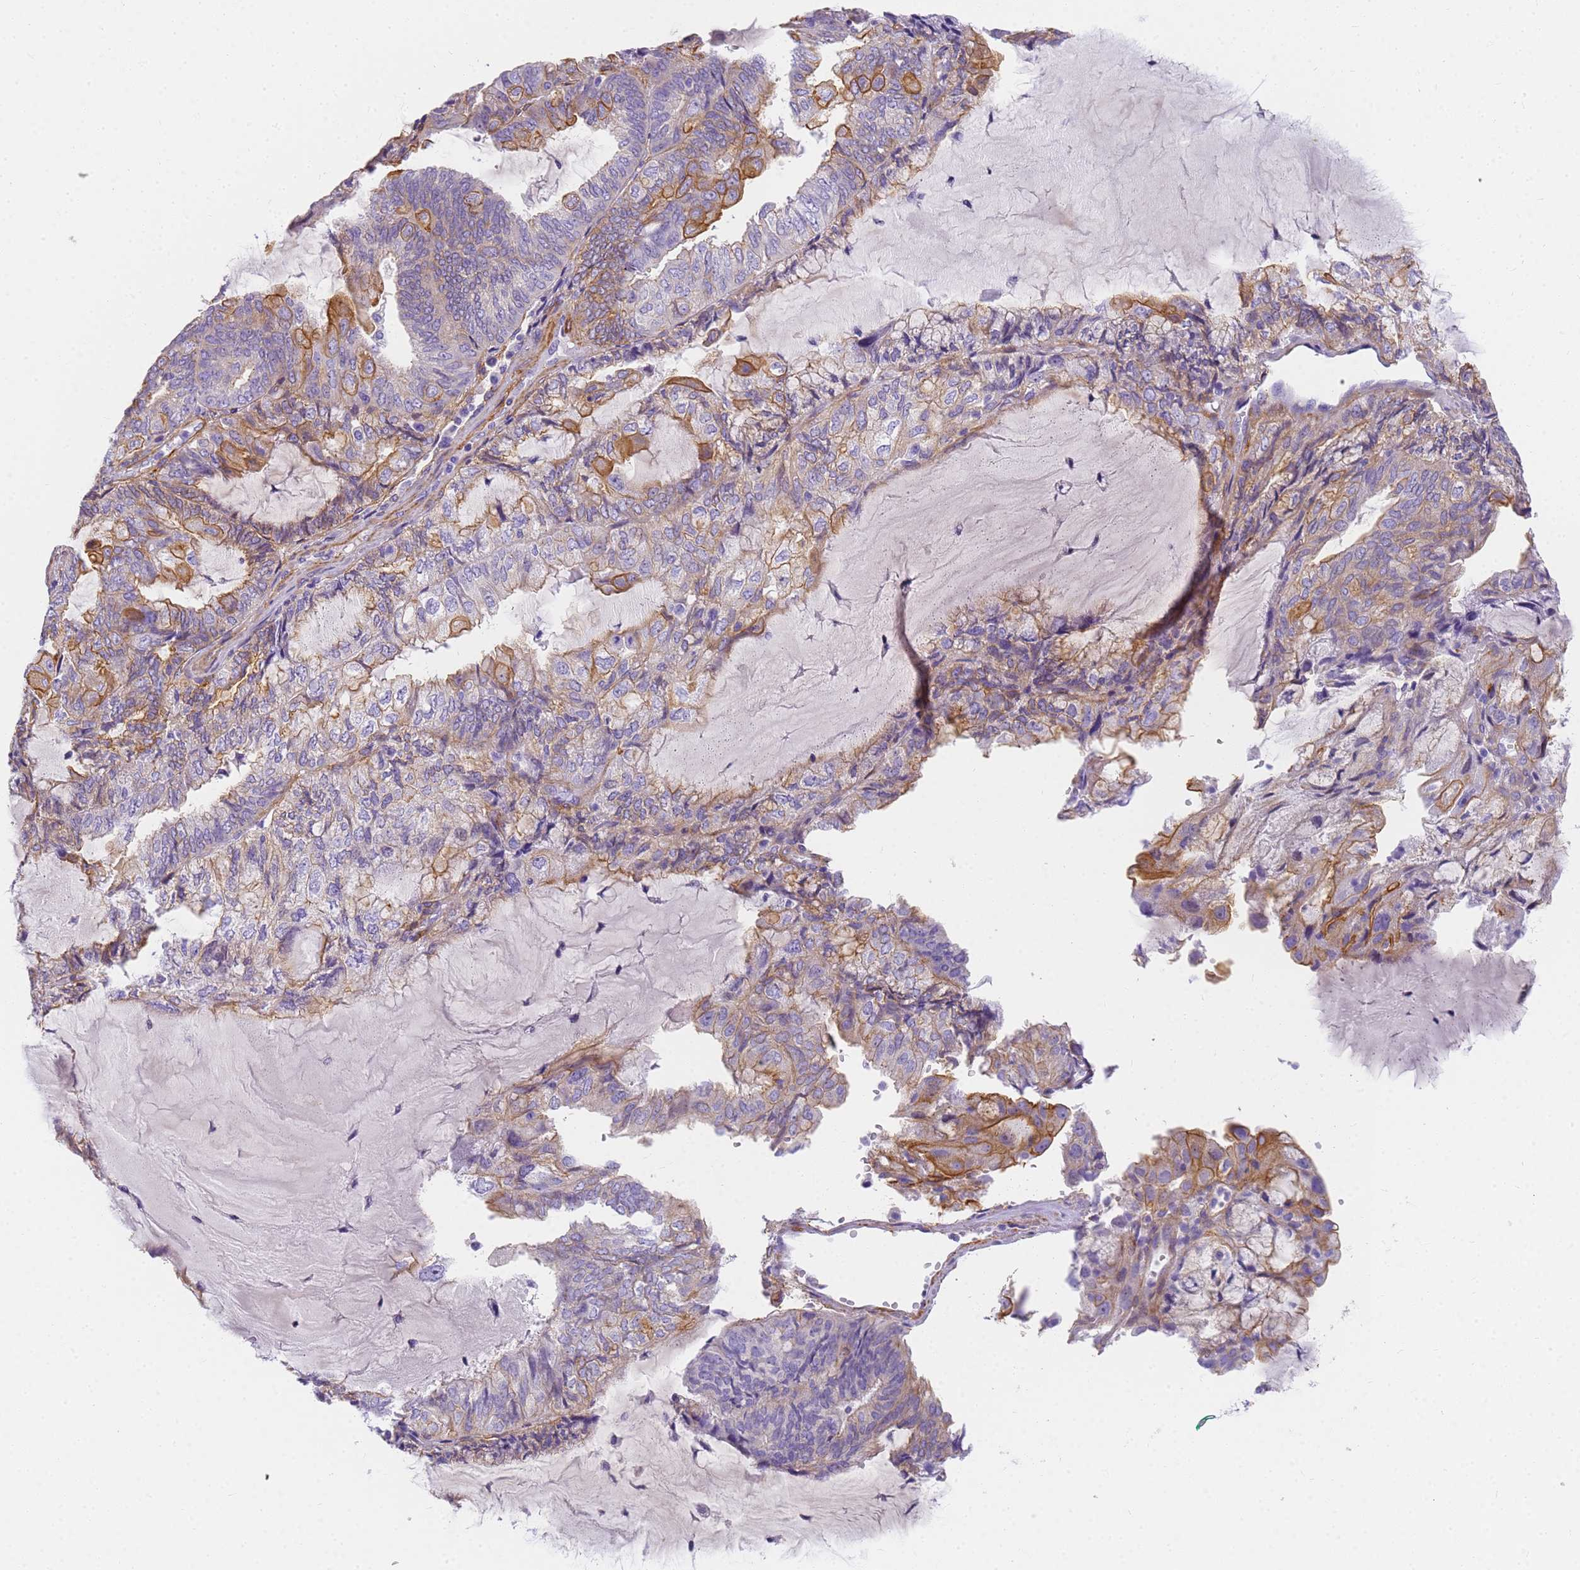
{"staining": {"intensity": "moderate", "quantity": "25%-75%", "location": "cytoplasmic/membranous"}, "tissue": "endometrial cancer", "cell_type": "Tumor cells", "image_type": "cancer", "snomed": [{"axis": "morphology", "description": "Adenocarcinoma, NOS"}, {"axis": "topography", "description": "Endometrium"}], "caption": "Immunohistochemistry (IHC) (DAB (3,3'-diaminobenzidine)) staining of endometrial cancer (adenocarcinoma) demonstrates moderate cytoplasmic/membranous protein staining in about 25%-75% of tumor cells.", "gene": "MVB12A", "patient": {"sex": "female", "age": 81}}